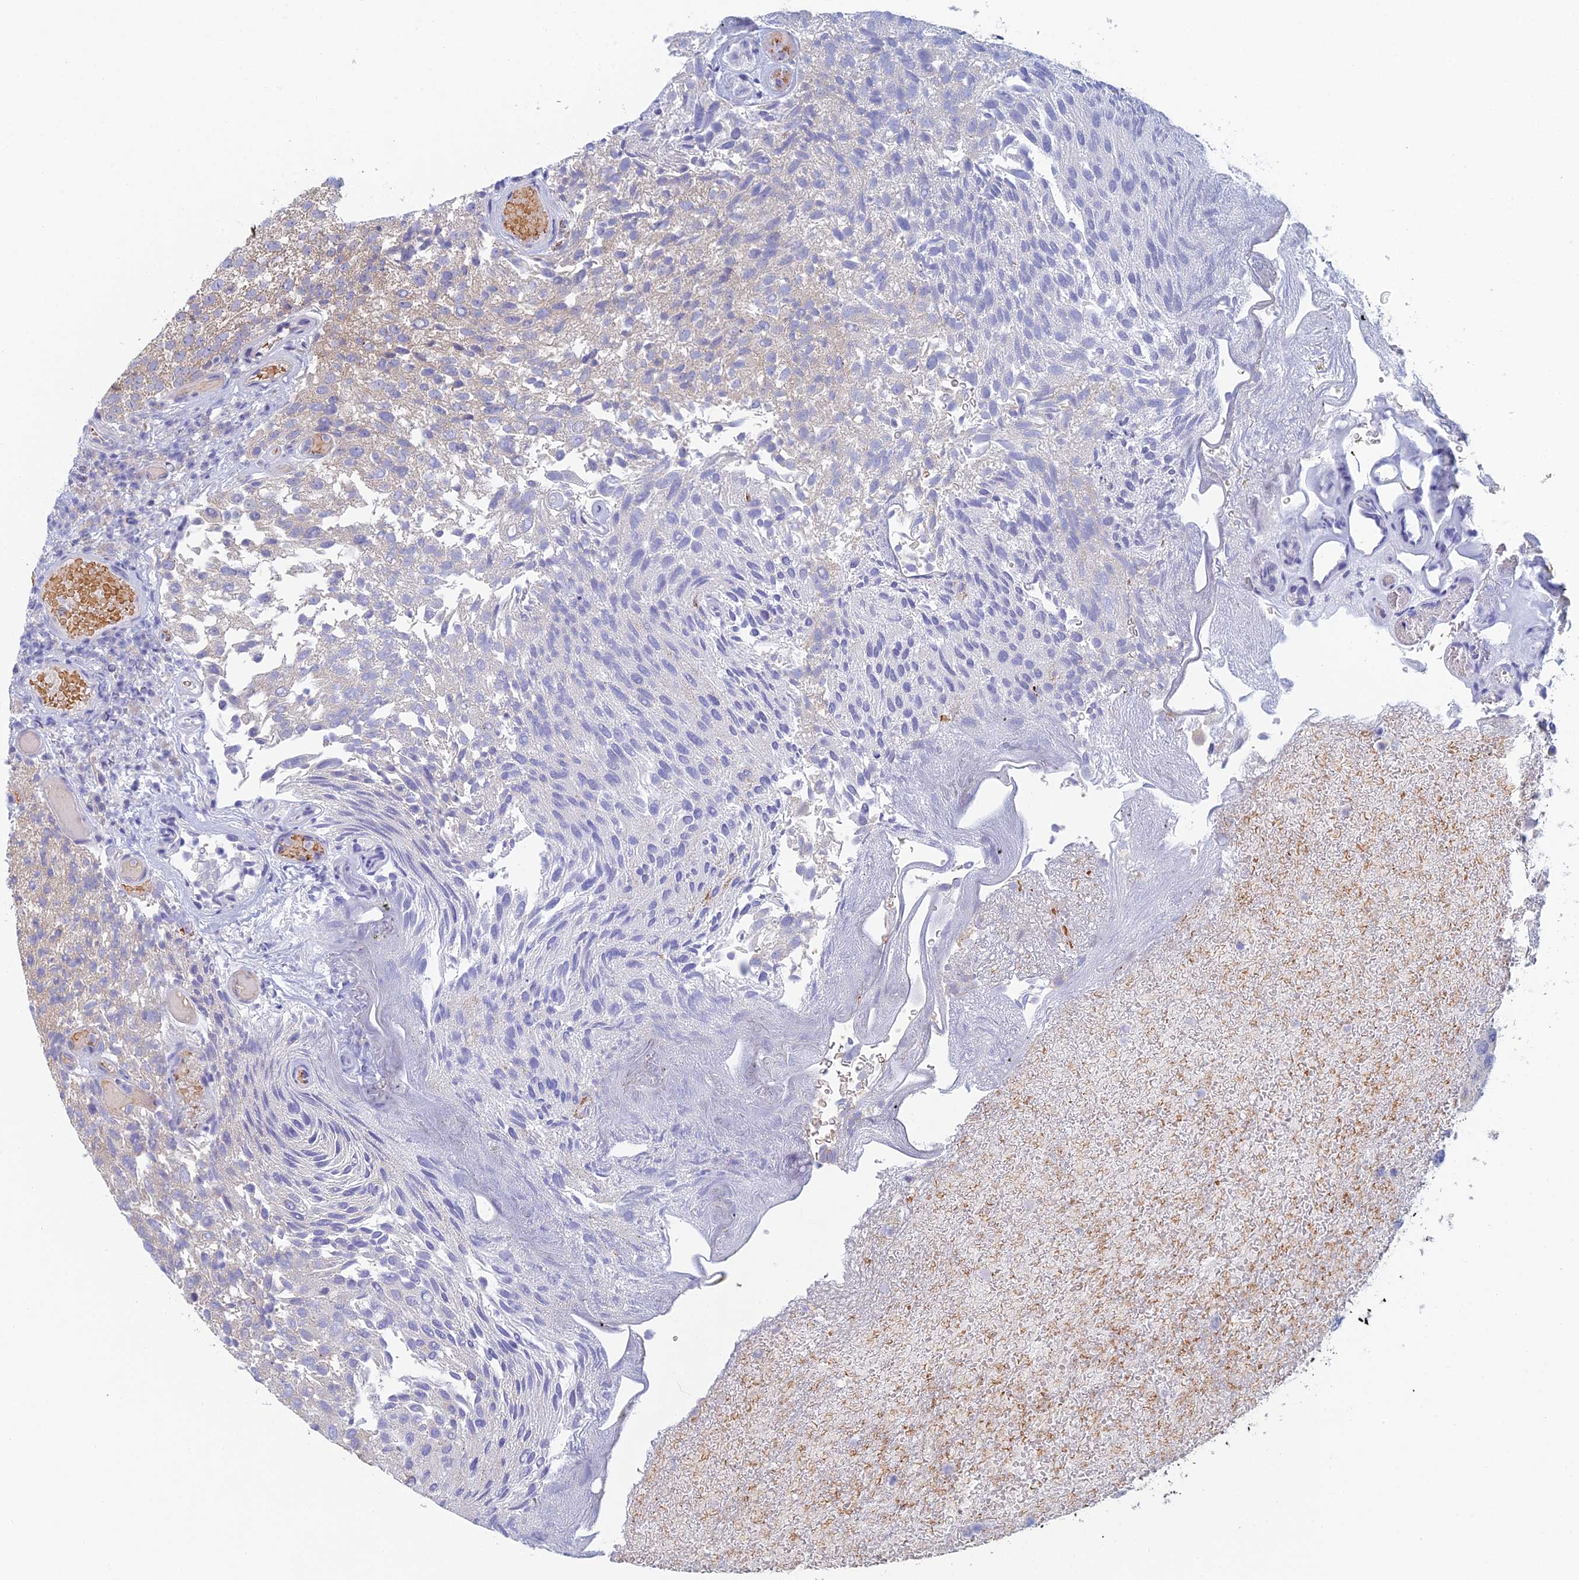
{"staining": {"intensity": "weak", "quantity": "25%-75%", "location": "cytoplasmic/membranous"}, "tissue": "urothelial cancer", "cell_type": "Tumor cells", "image_type": "cancer", "snomed": [{"axis": "morphology", "description": "Urothelial carcinoma, Low grade"}, {"axis": "topography", "description": "Urinary bladder"}], "caption": "A low amount of weak cytoplasmic/membranous staining is present in approximately 25%-75% of tumor cells in urothelial cancer tissue.", "gene": "GIPC1", "patient": {"sex": "male", "age": 78}}